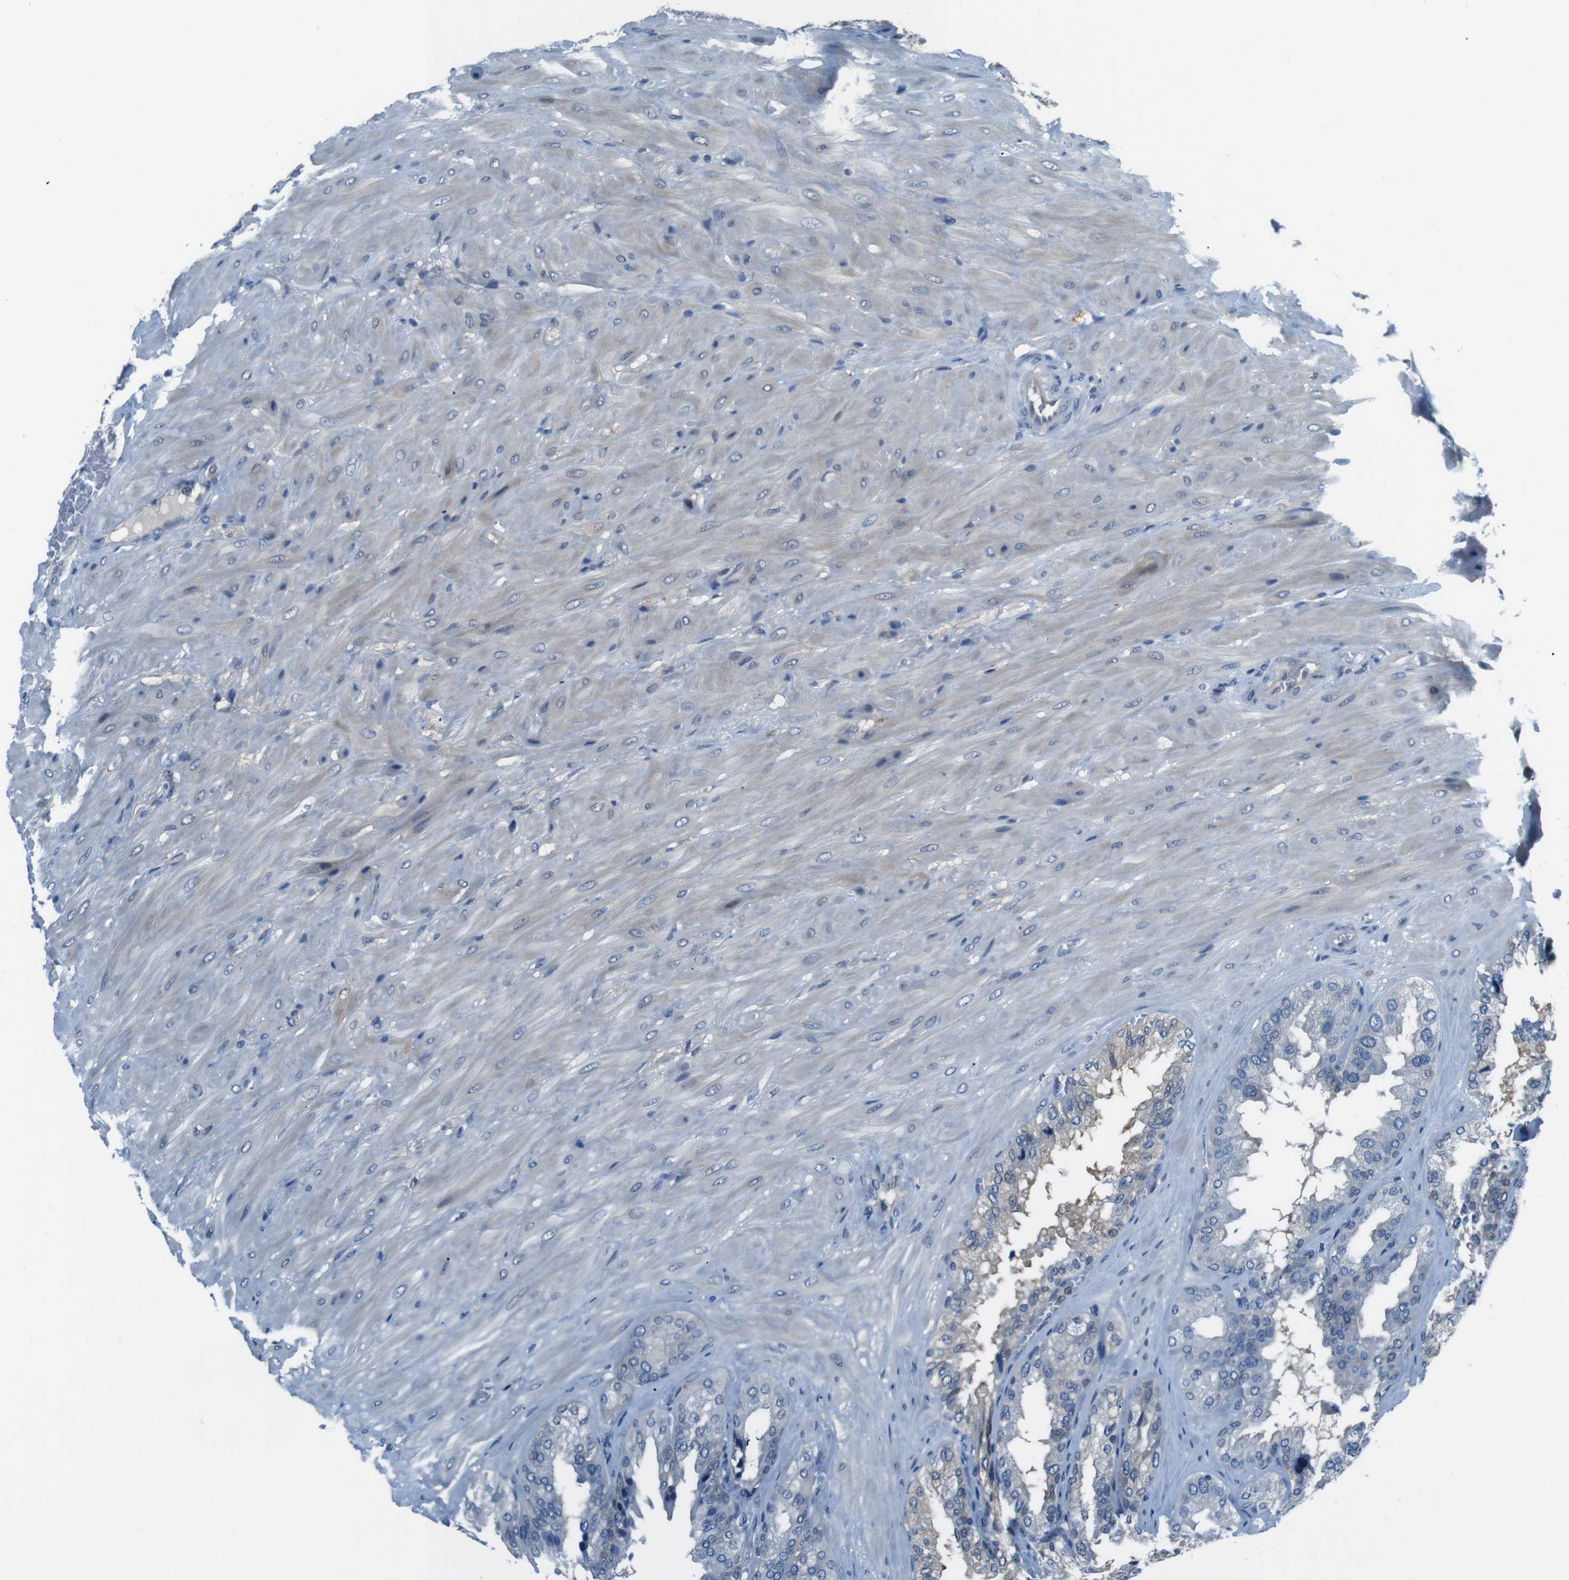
{"staining": {"intensity": "moderate", "quantity": "<25%", "location": "cytoplasmic/membranous"}, "tissue": "seminal vesicle", "cell_type": "Glandular cells", "image_type": "normal", "snomed": [{"axis": "morphology", "description": "Normal tissue, NOS"}, {"axis": "topography", "description": "Prostate"}, {"axis": "topography", "description": "Seminal veicle"}], "caption": "Seminal vesicle stained with immunohistochemistry (IHC) demonstrates moderate cytoplasmic/membranous expression in approximately <25% of glandular cells.", "gene": "NANOS2", "patient": {"sex": "male", "age": 51}}